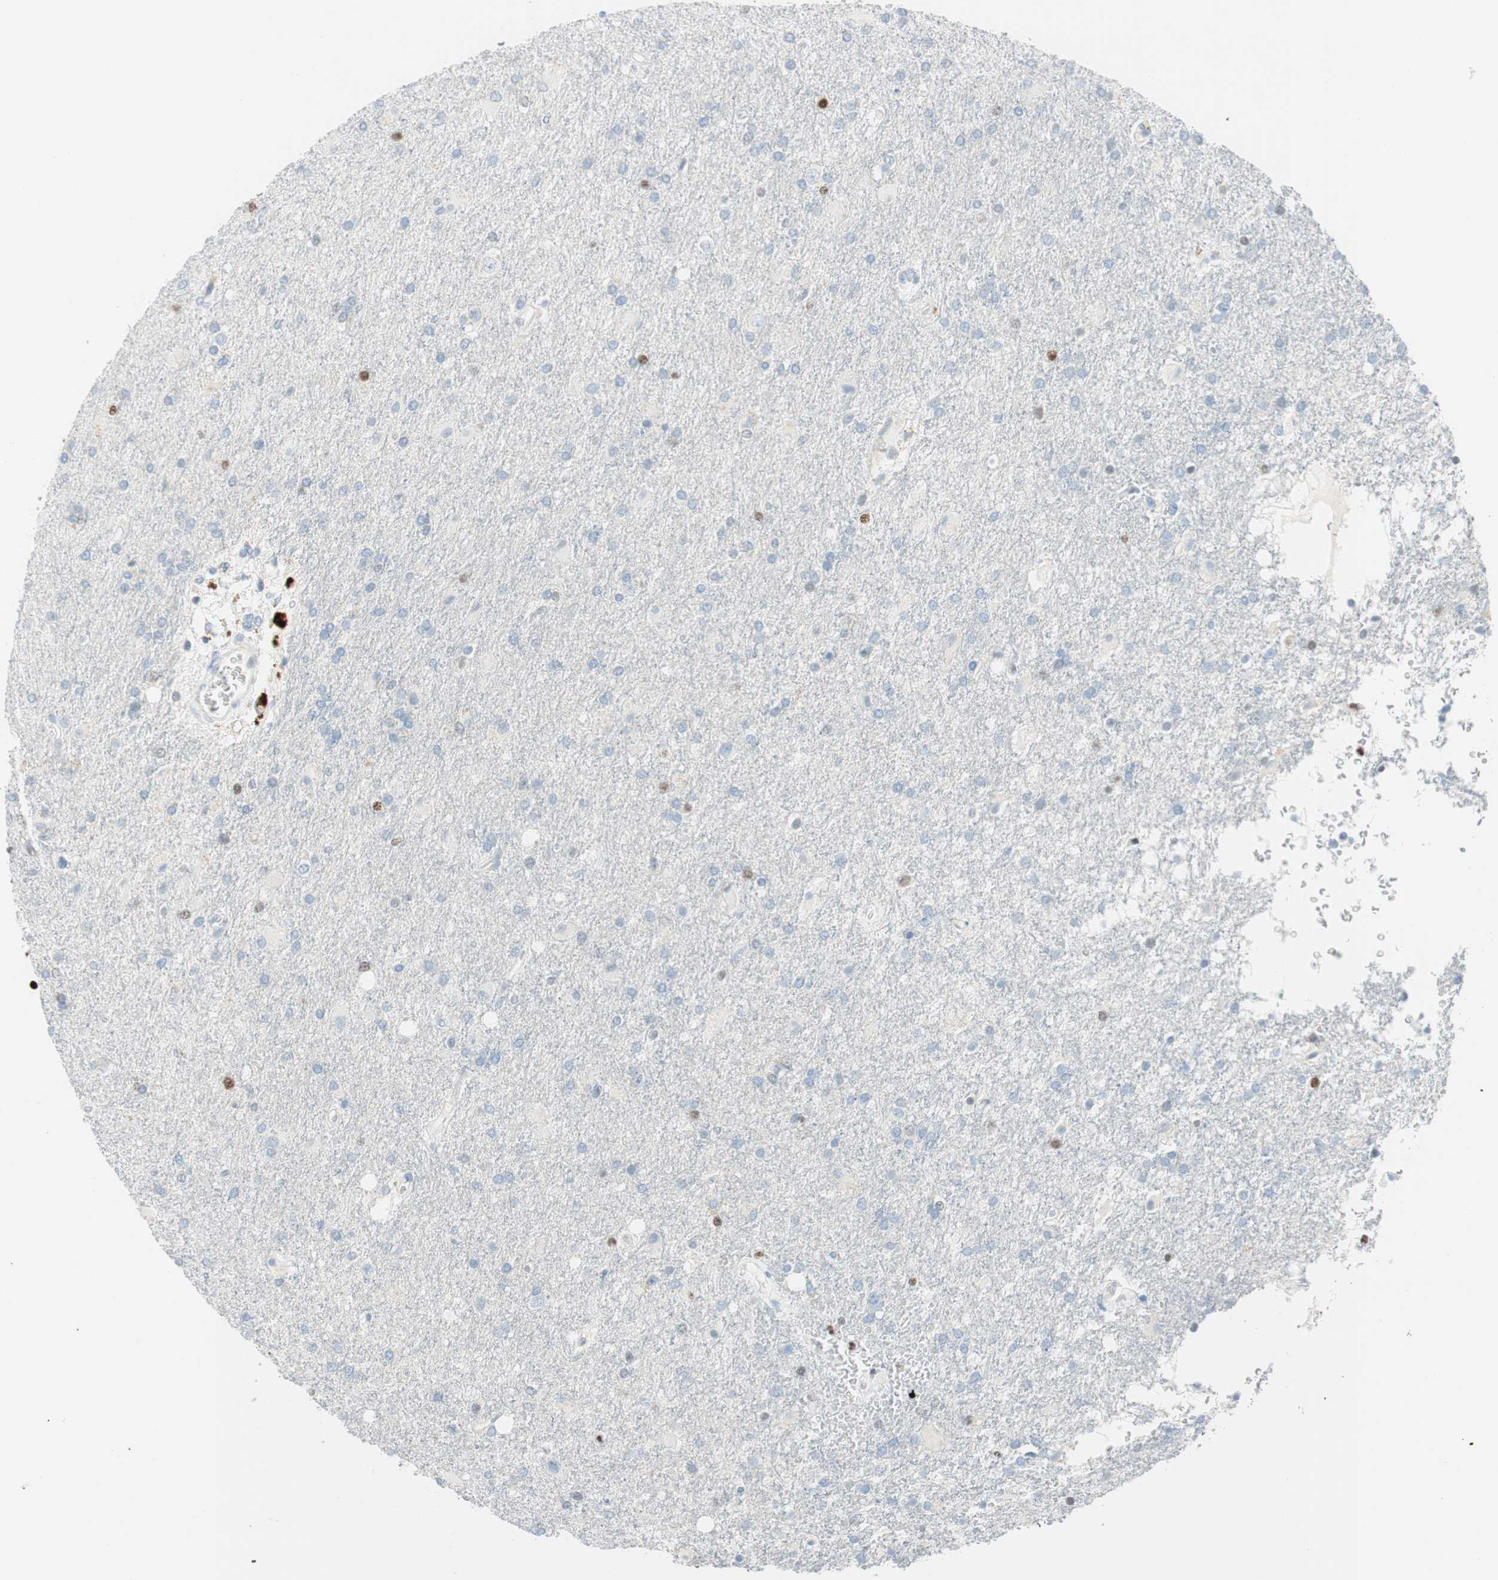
{"staining": {"intensity": "moderate", "quantity": "<25%", "location": "nuclear"}, "tissue": "glioma", "cell_type": "Tumor cells", "image_type": "cancer", "snomed": [{"axis": "morphology", "description": "Glioma, malignant, High grade"}, {"axis": "topography", "description": "Brain"}], "caption": "About <25% of tumor cells in human high-grade glioma (malignant) reveal moderate nuclear protein staining as visualized by brown immunohistochemical staining.", "gene": "EZH2", "patient": {"sex": "male", "age": 71}}